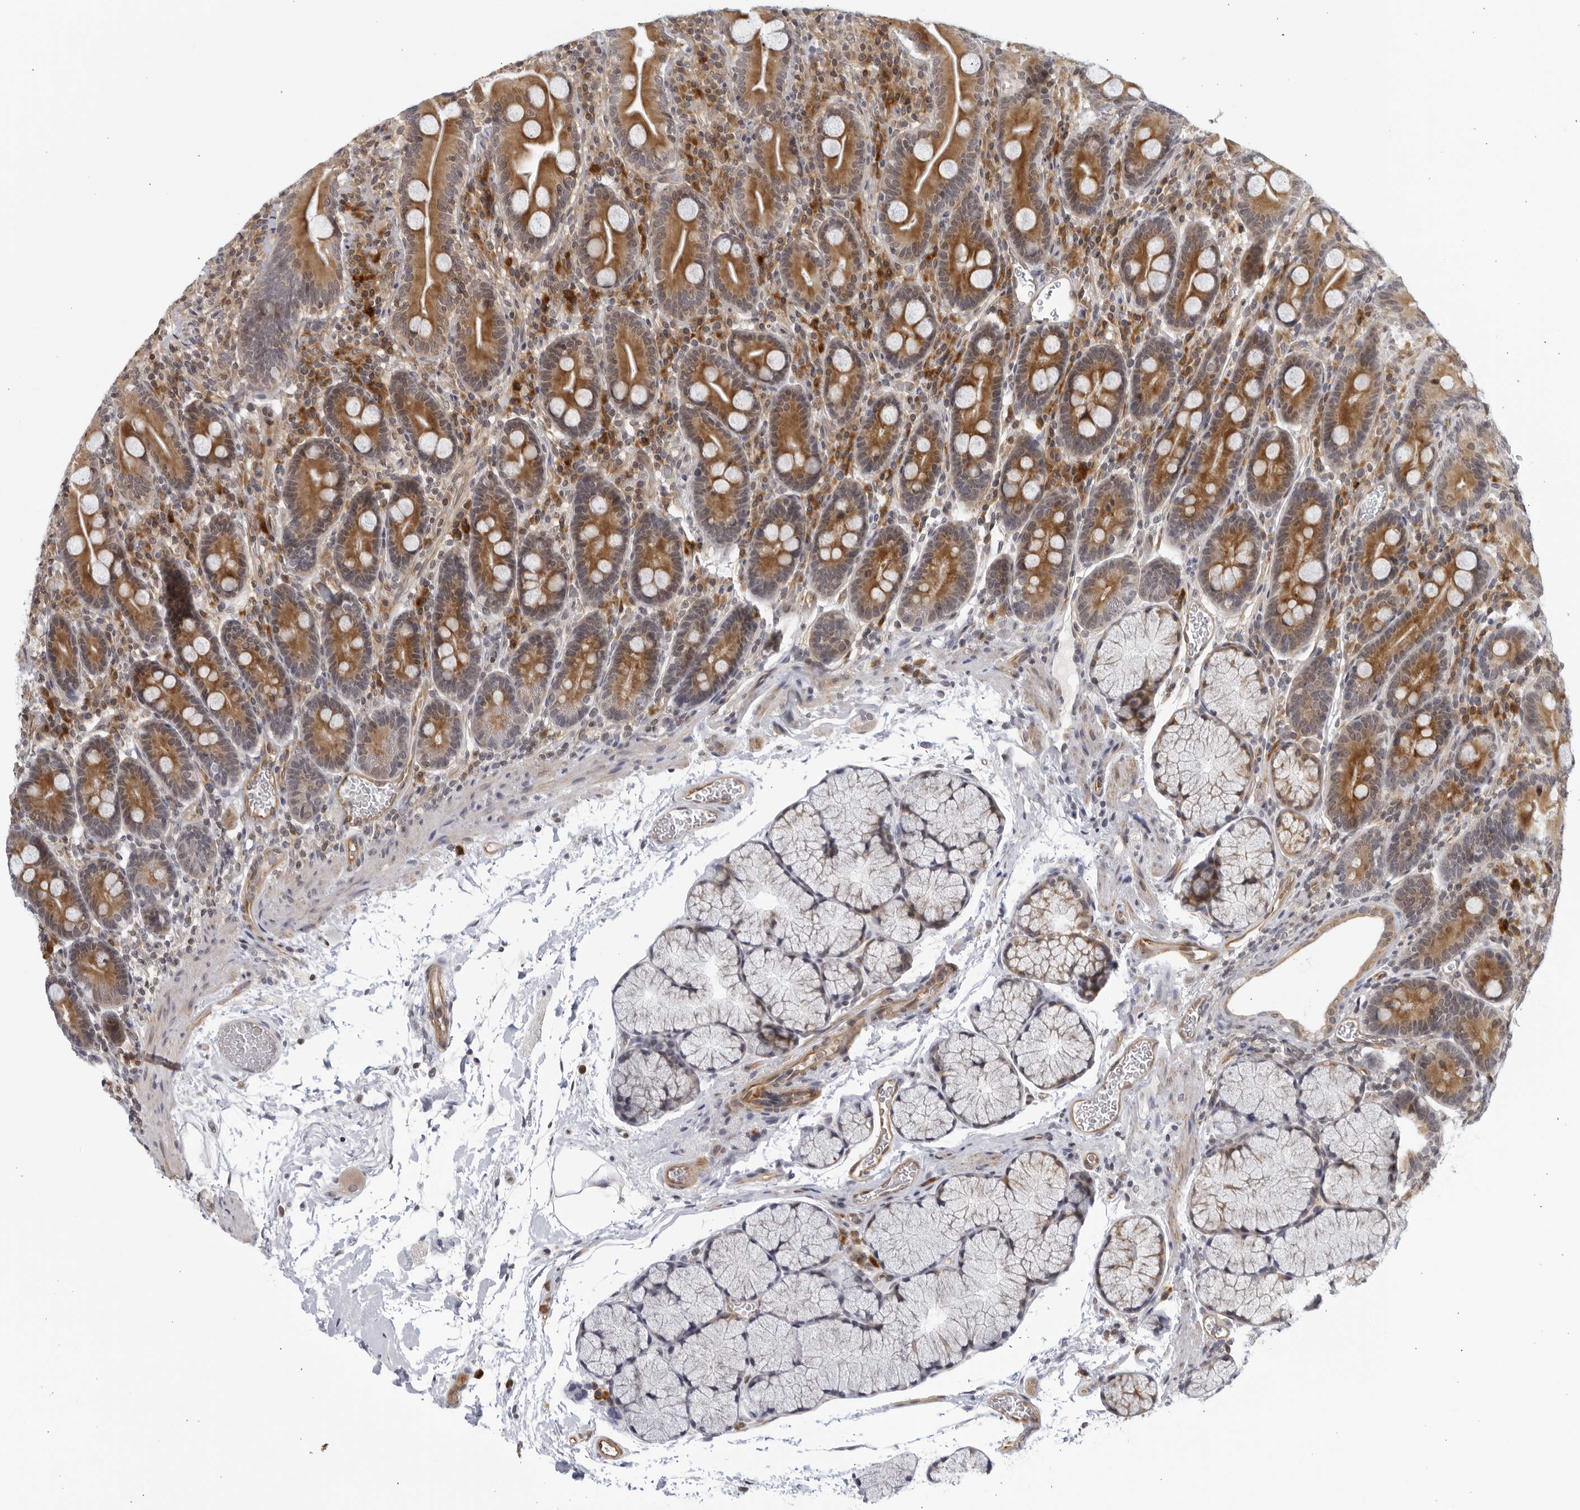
{"staining": {"intensity": "moderate", "quantity": ">75%", "location": "cytoplasmic/membranous"}, "tissue": "duodenum", "cell_type": "Glandular cells", "image_type": "normal", "snomed": [{"axis": "morphology", "description": "Normal tissue, NOS"}, {"axis": "topography", "description": "Duodenum"}], "caption": "A histopathology image of duodenum stained for a protein demonstrates moderate cytoplasmic/membranous brown staining in glandular cells. (DAB (3,3'-diaminobenzidine) = brown stain, brightfield microscopy at high magnification).", "gene": "SERTAD4", "patient": {"sex": "male", "age": 35}}